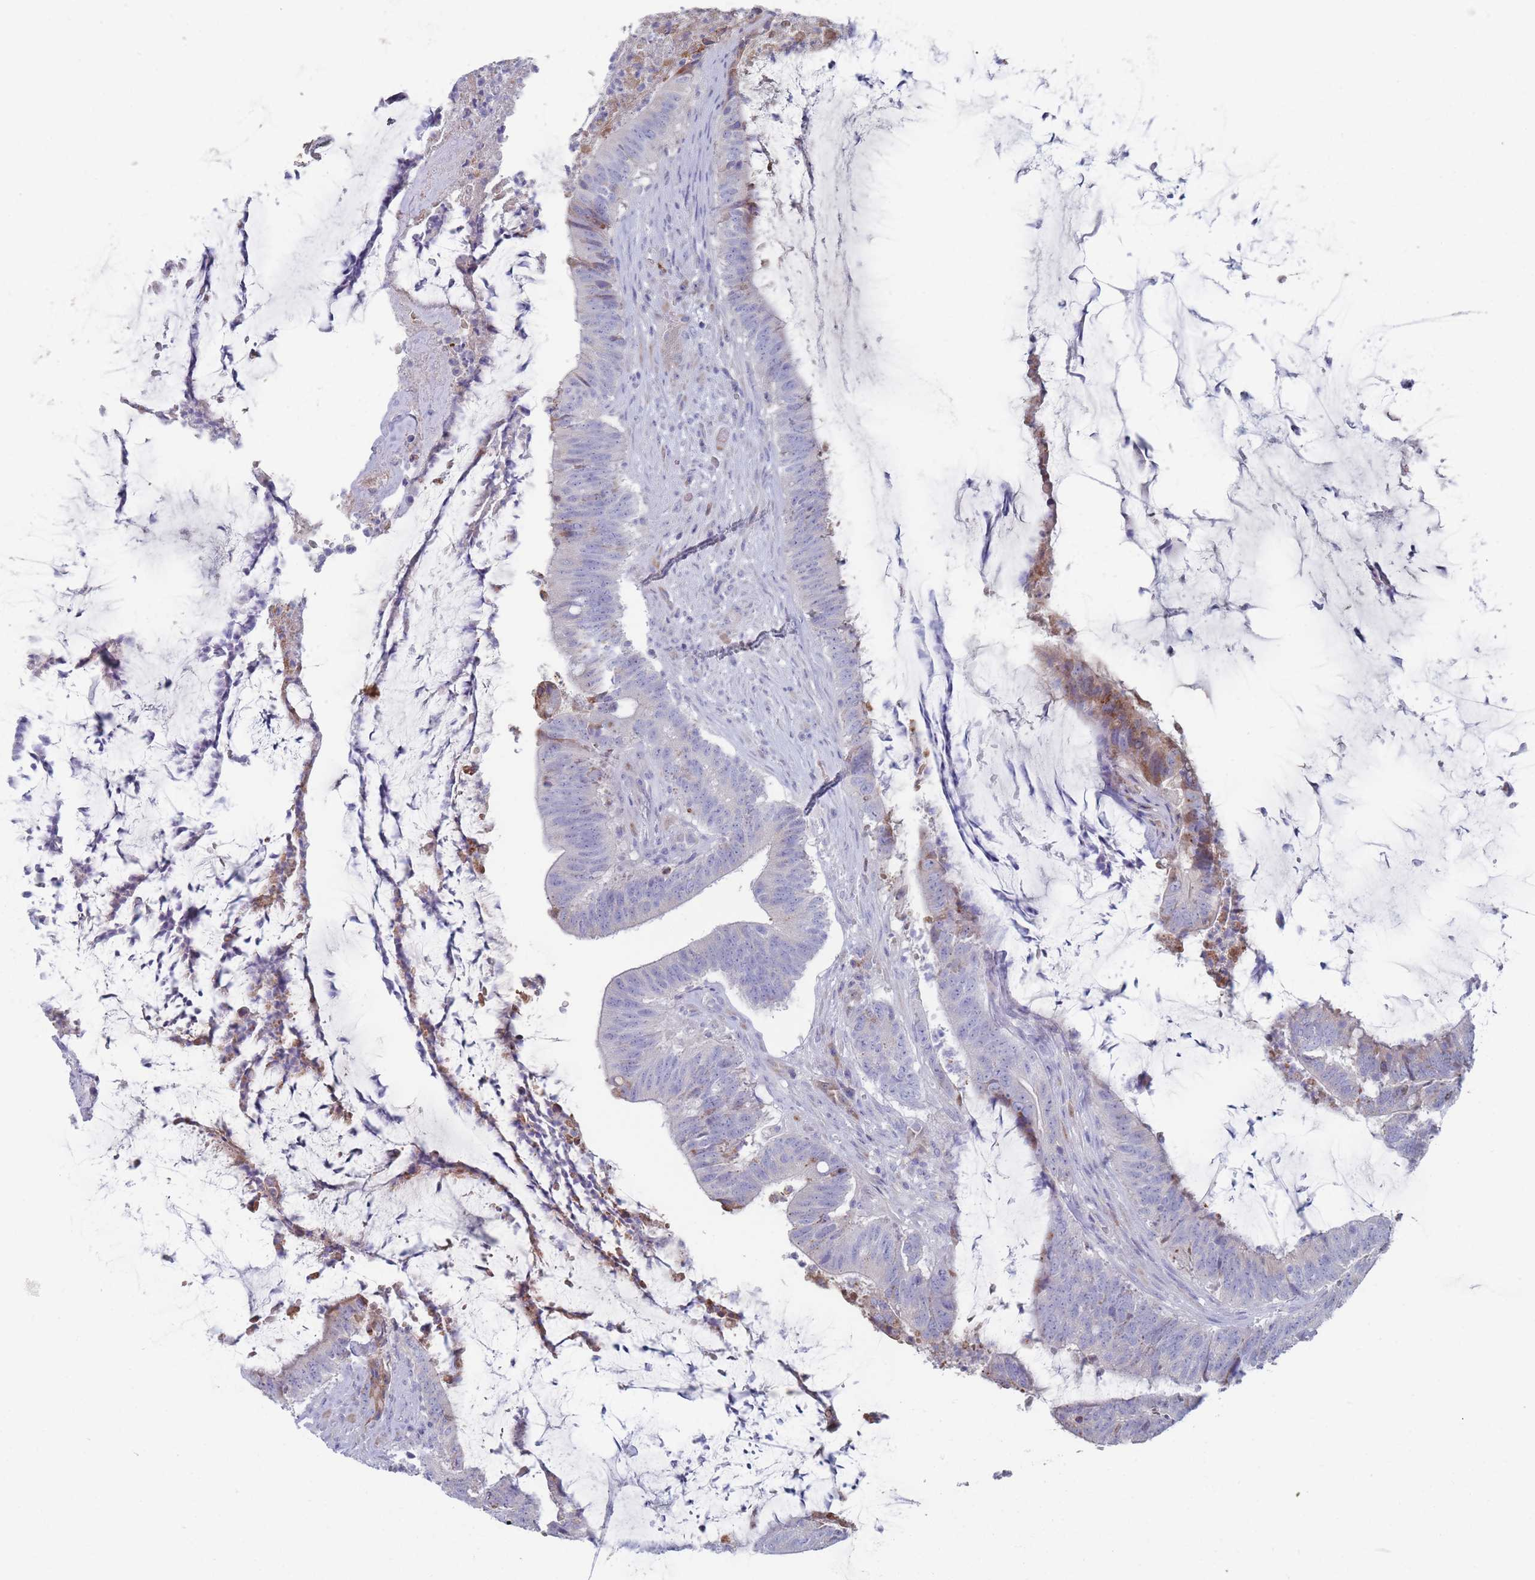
{"staining": {"intensity": "weak", "quantity": "<25%", "location": "cytoplasmic/membranous"}, "tissue": "colorectal cancer", "cell_type": "Tumor cells", "image_type": "cancer", "snomed": [{"axis": "morphology", "description": "Adenocarcinoma, NOS"}, {"axis": "topography", "description": "Colon"}], "caption": "Immunohistochemical staining of human colorectal adenocarcinoma demonstrates no significant positivity in tumor cells. (DAB (3,3'-diaminobenzidine) IHC, high magnification).", "gene": "ST8SIA5", "patient": {"sex": "female", "age": 43}}